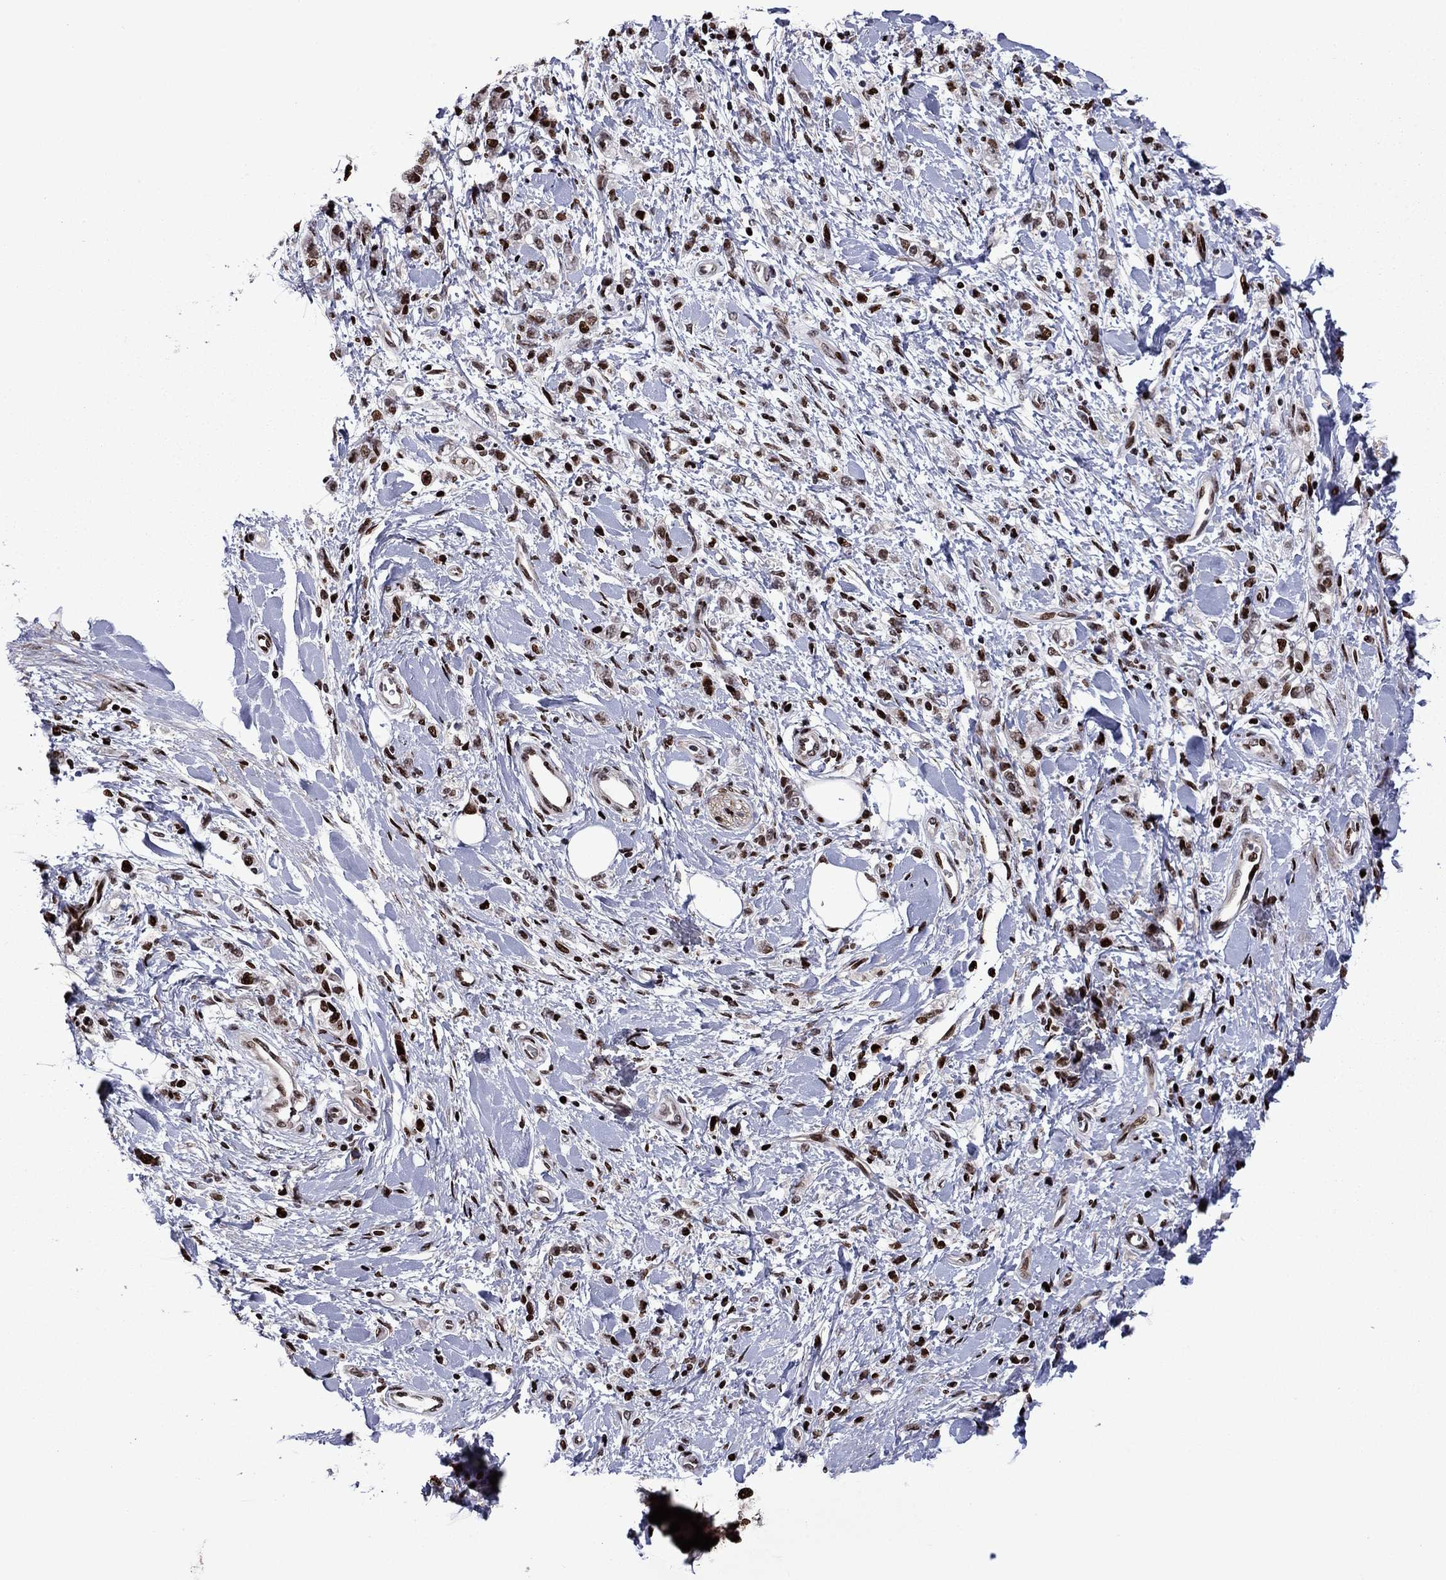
{"staining": {"intensity": "moderate", "quantity": "25%-75%", "location": "nuclear"}, "tissue": "stomach cancer", "cell_type": "Tumor cells", "image_type": "cancer", "snomed": [{"axis": "morphology", "description": "Adenocarcinoma, NOS"}, {"axis": "topography", "description": "Stomach"}], "caption": "DAB immunohistochemical staining of stomach cancer displays moderate nuclear protein expression in about 25%-75% of tumor cells.", "gene": "LIMK1", "patient": {"sex": "male", "age": 77}}